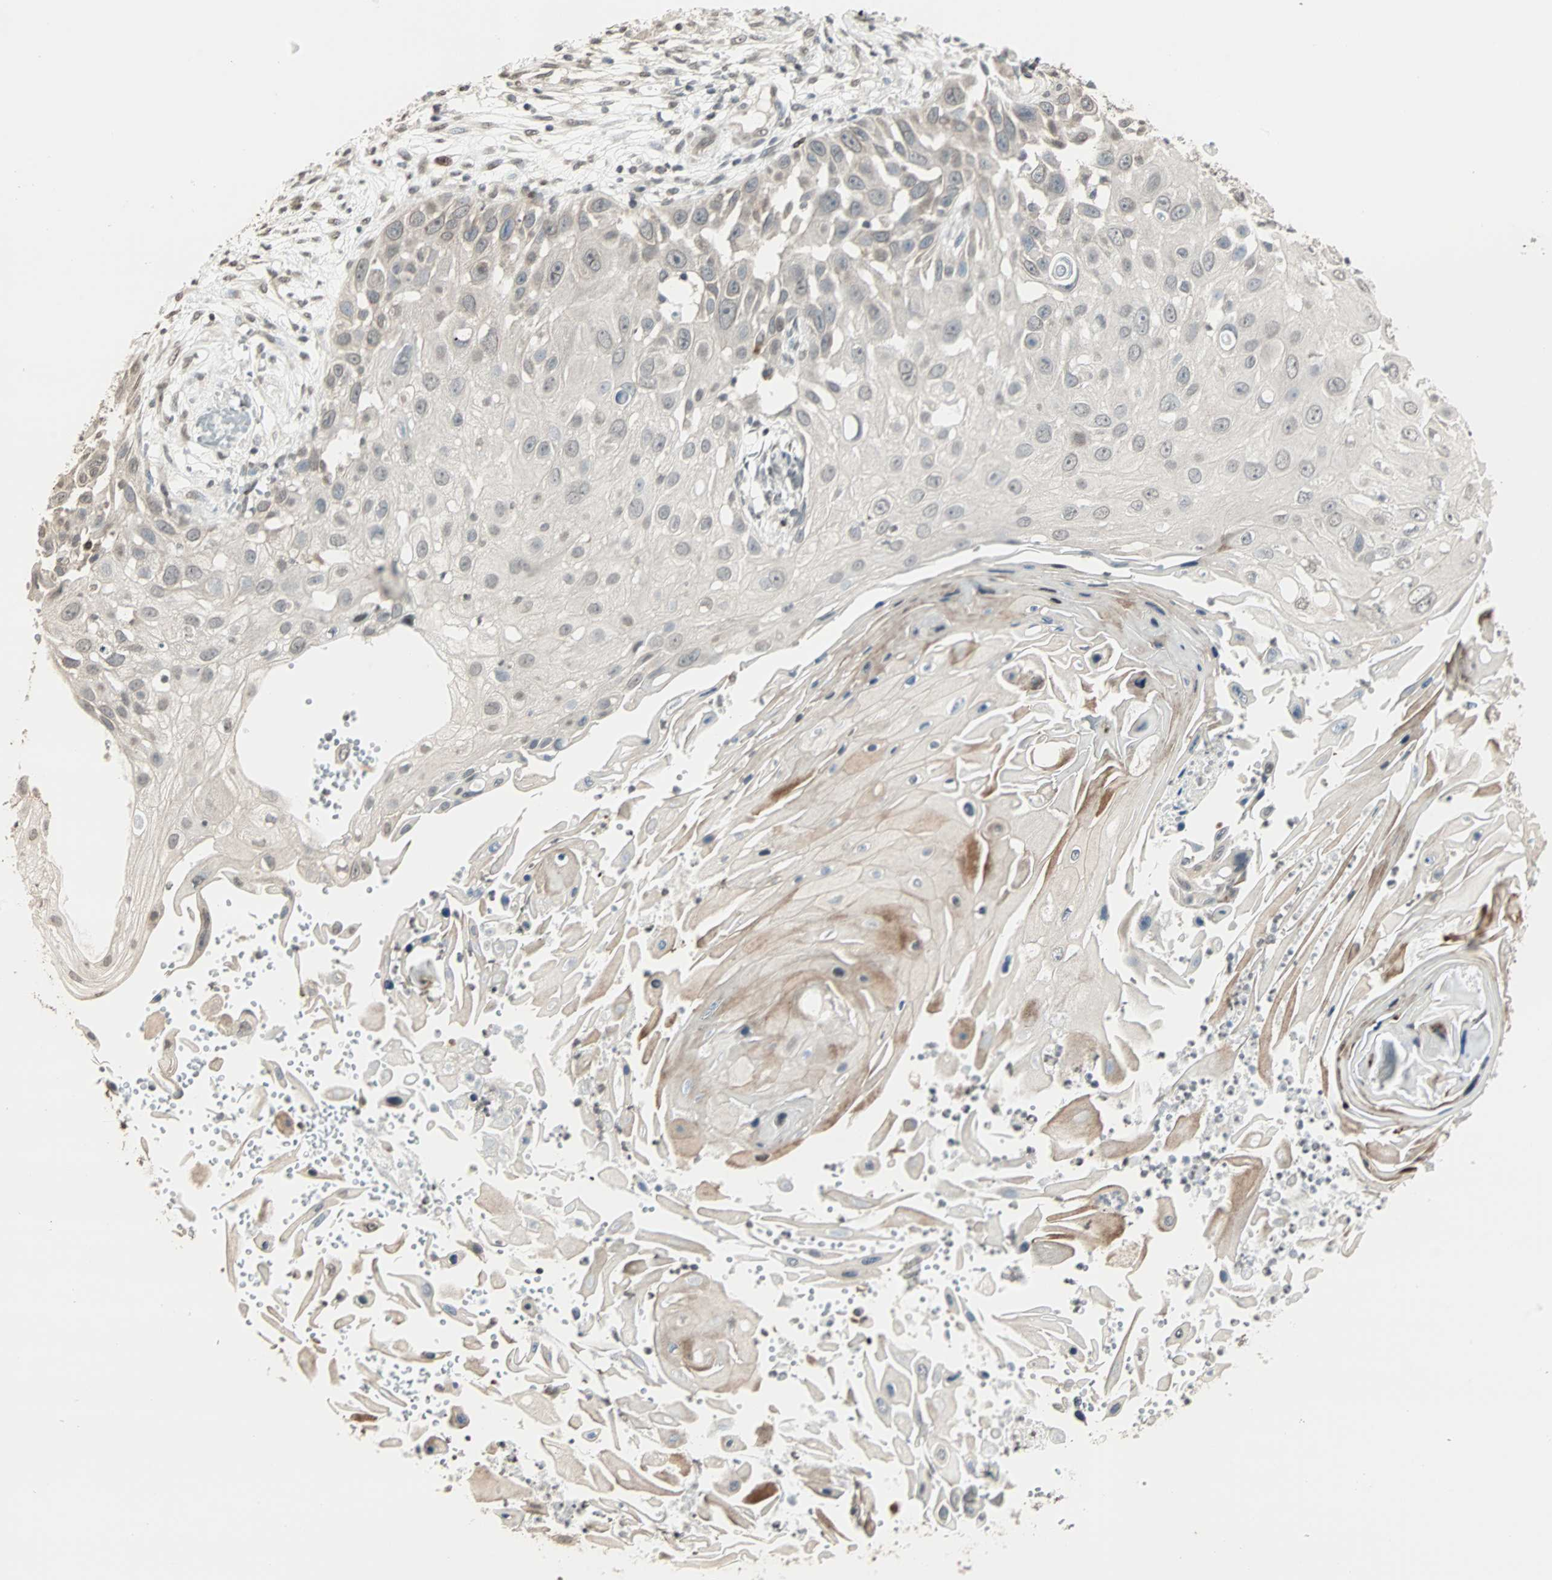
{"staining": {"intensity": "weak", "quantity": "<25%", "location": "cytoplasmic/membranous"}, "tissue": "skin cancer", "cell_type": "Tumor cells", "image_type": "cancer", "snomed": [{"axis": "morphology", "description": "Squamous cell carcinoma, NOS"}, {"axis": "topography", "description": "Skin"}], "caption": "Squamous cell carcinoma (skin) was stained to show a protein in brown. There is no significant staining in tumor cells.", "gene": "CBLC", "patient": {"sex": "female", "age": 44}}